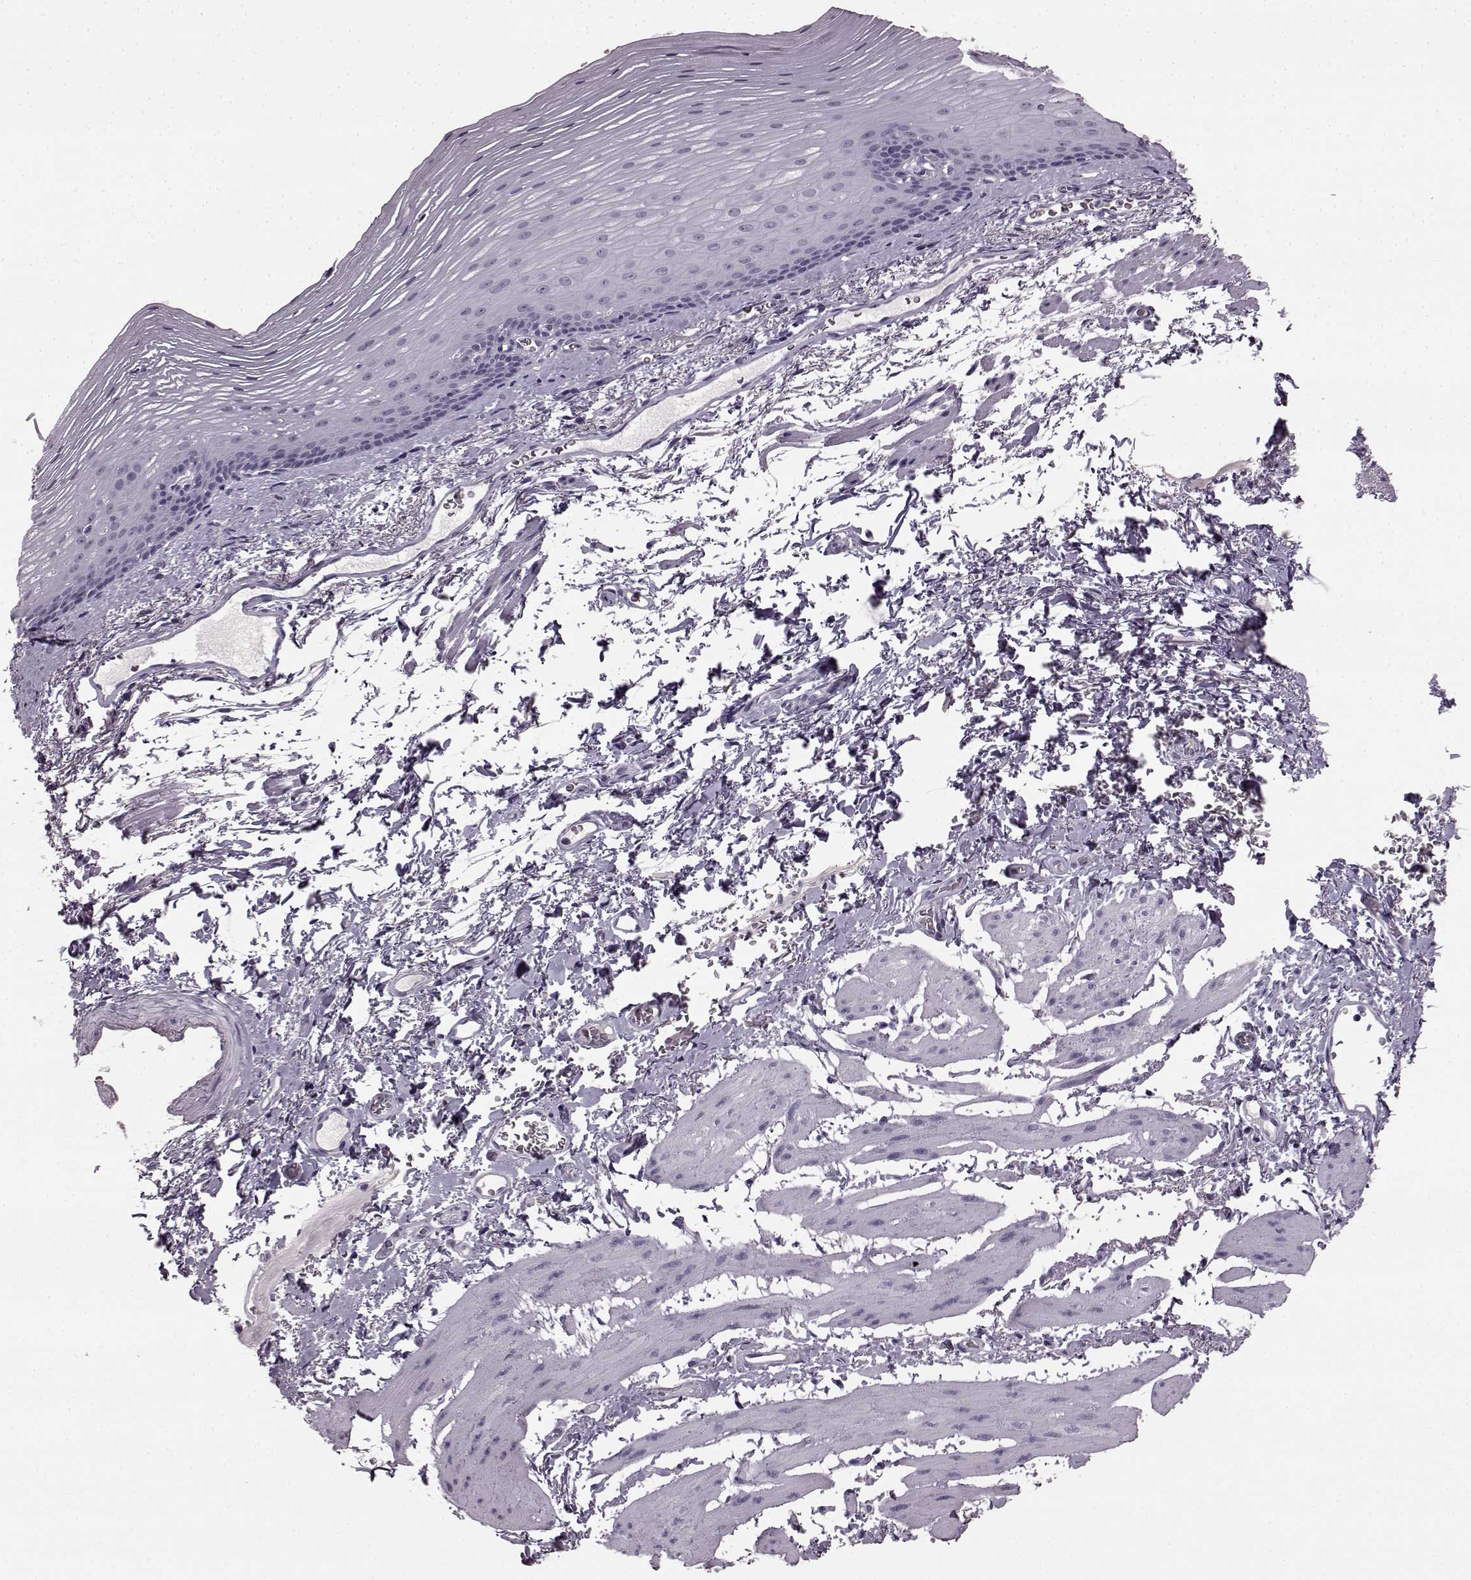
{"staining": {"intensity": "negative", "quantity": "none", "location": "none"}, "tissue": "esophagus", "cell_type": "Squamous epithelial cells", "image_type": "normal", "snomed": [{"axis": "morphology", "description": "Normal tissue, NOS"}, {"axis": "topography", "description": "Esophagus"}], "caption": "The micrograph shows no significant staining in squamous epithelial cells of esophagus. (Immunohistochemistry, brightfield microscopy, high magnification).", "gene": "PRPH2", "patient": {"sex": "male", "age": 76}}